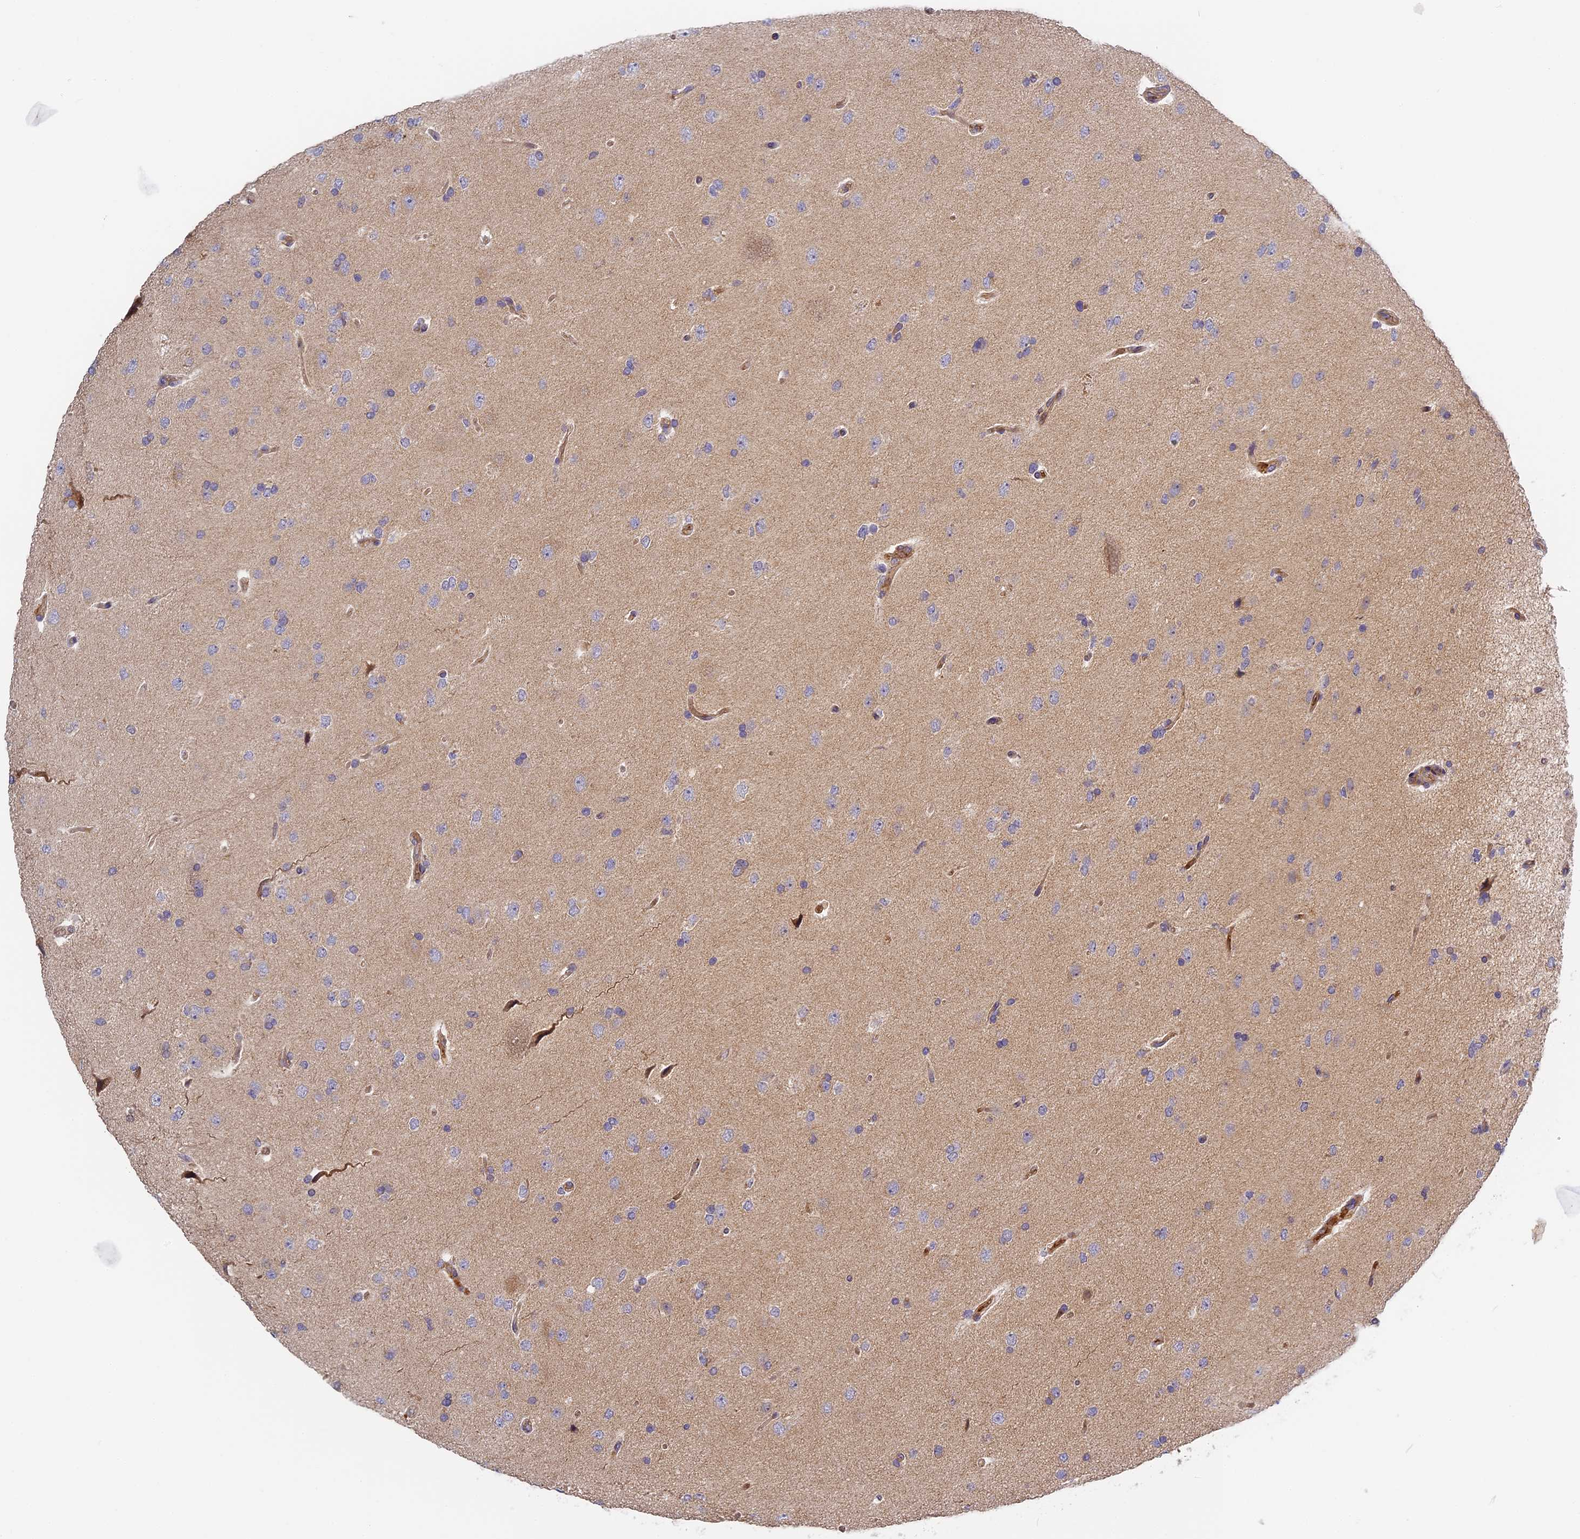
{"staining": {"intensity": "negative", "quantity": "none", "location": "none"}, "tissue": "glioma", "cell_type": "Tumor cells", "image_type": "cancer", "snomed": [{"axis": "morphology", "description": "Glioma, malignant, High grade"}, {"axis": "topography", "description": "Brain"}], "caption": "Tumor cells are negative for protein expression in human glioma.", "gene": "MISP3", "patient": {"sex": "male", "age": 72}}